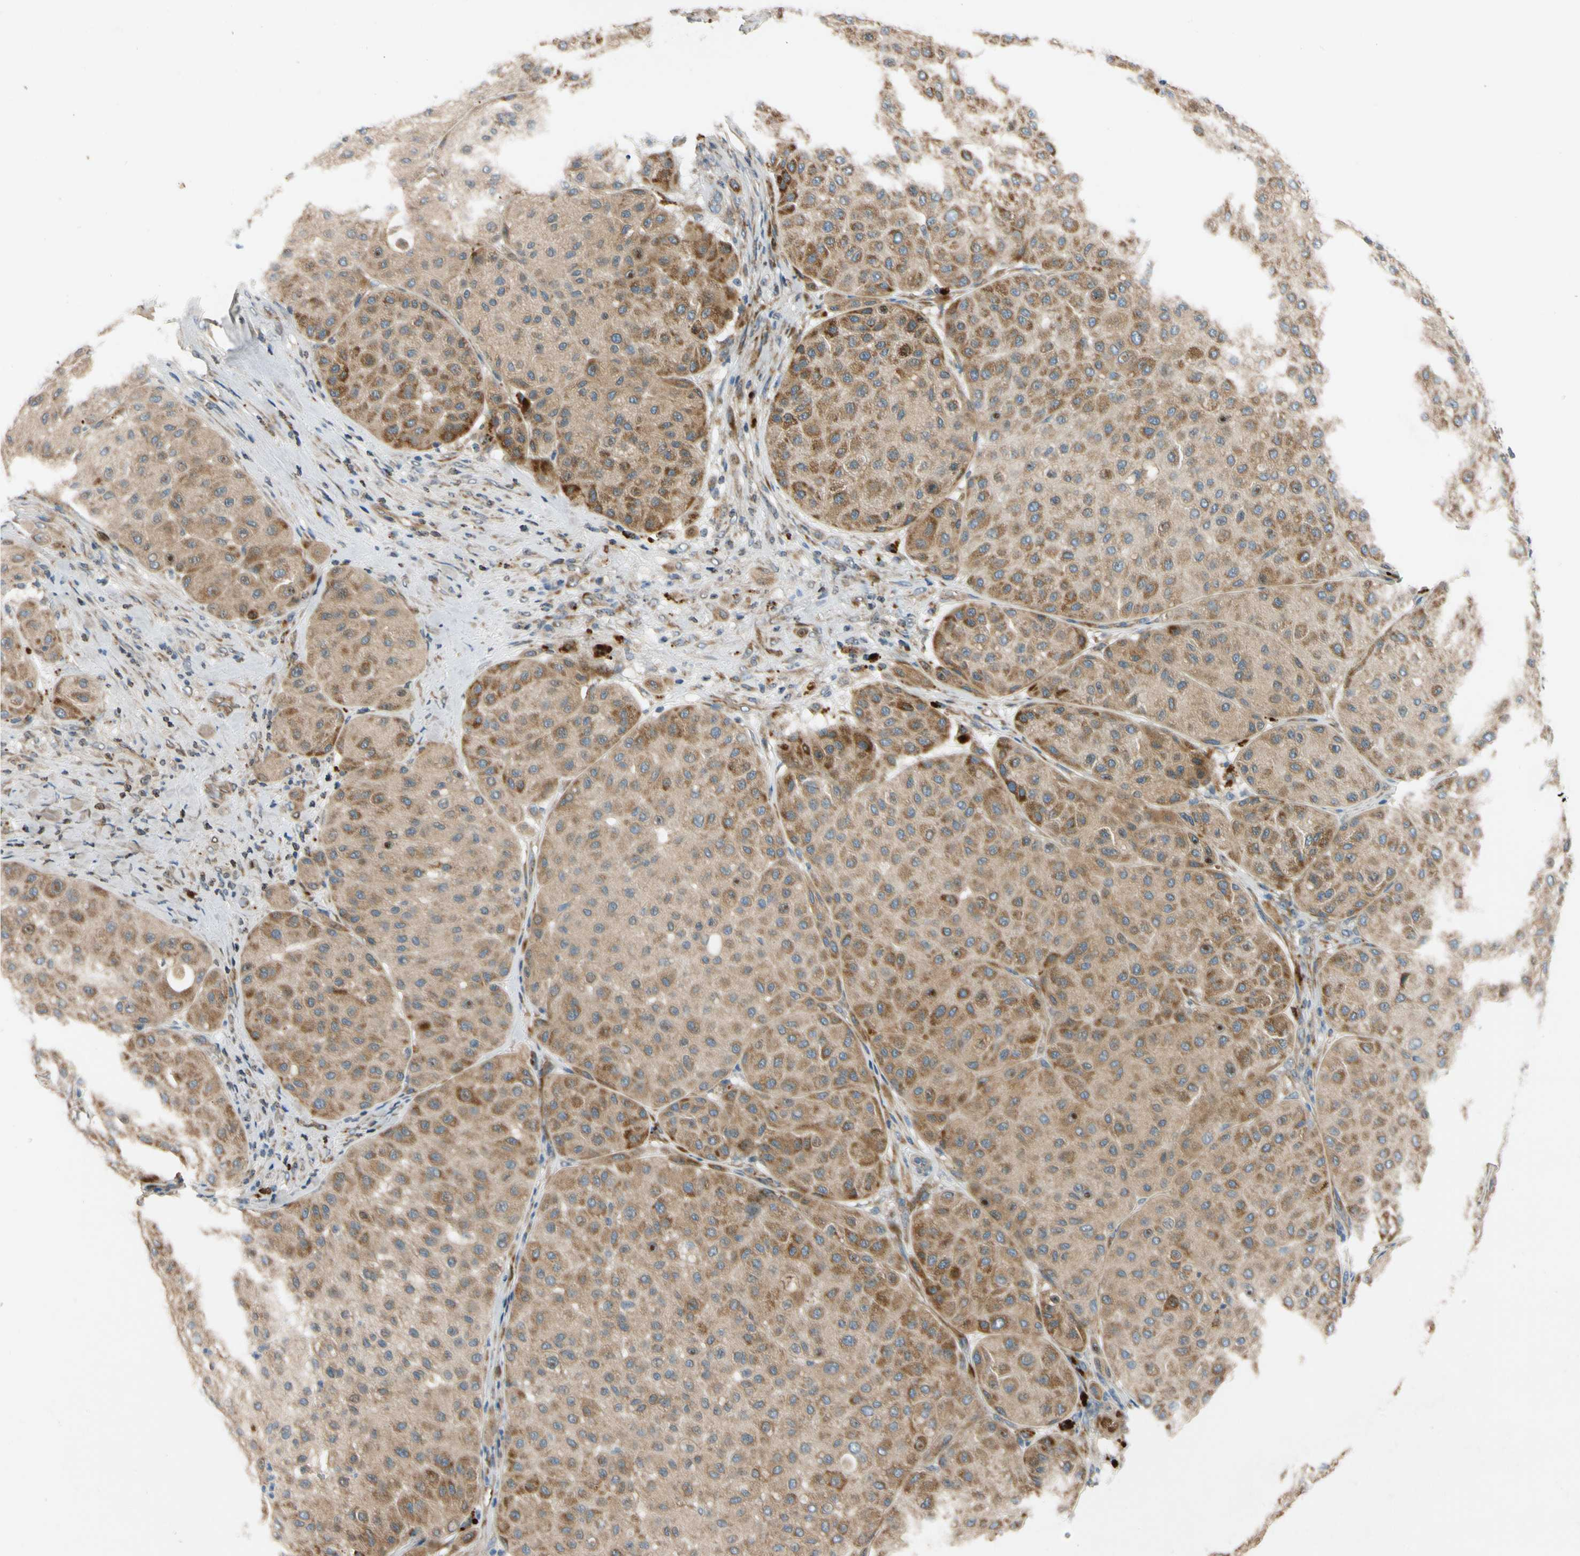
{"staining": {"intensity": "strong", "quantity": ">75%", "location": "cytoplasmic/membranous"}, "tissue": "melanoma", "cell_type": "Tumor cells", "image_type": "cancer", "snomed": [{"axis": "morphology", "description": "Normal tissue, NOS"}, {"axis": "morphology", "description": "Malignant melanoma, Metastatic site"}, {"axis": "topography", "description": "Skin"}], "caption": "Tumor cells display strong cytoplasmic/membranous positivity in about >75% of cells in malignant melanoma (metastatic site). (brown staining indicates protein expression, while blue staining denotes nuclei).", "gene": "MST1R", "patient": {"sex": "male", "age": 41}}